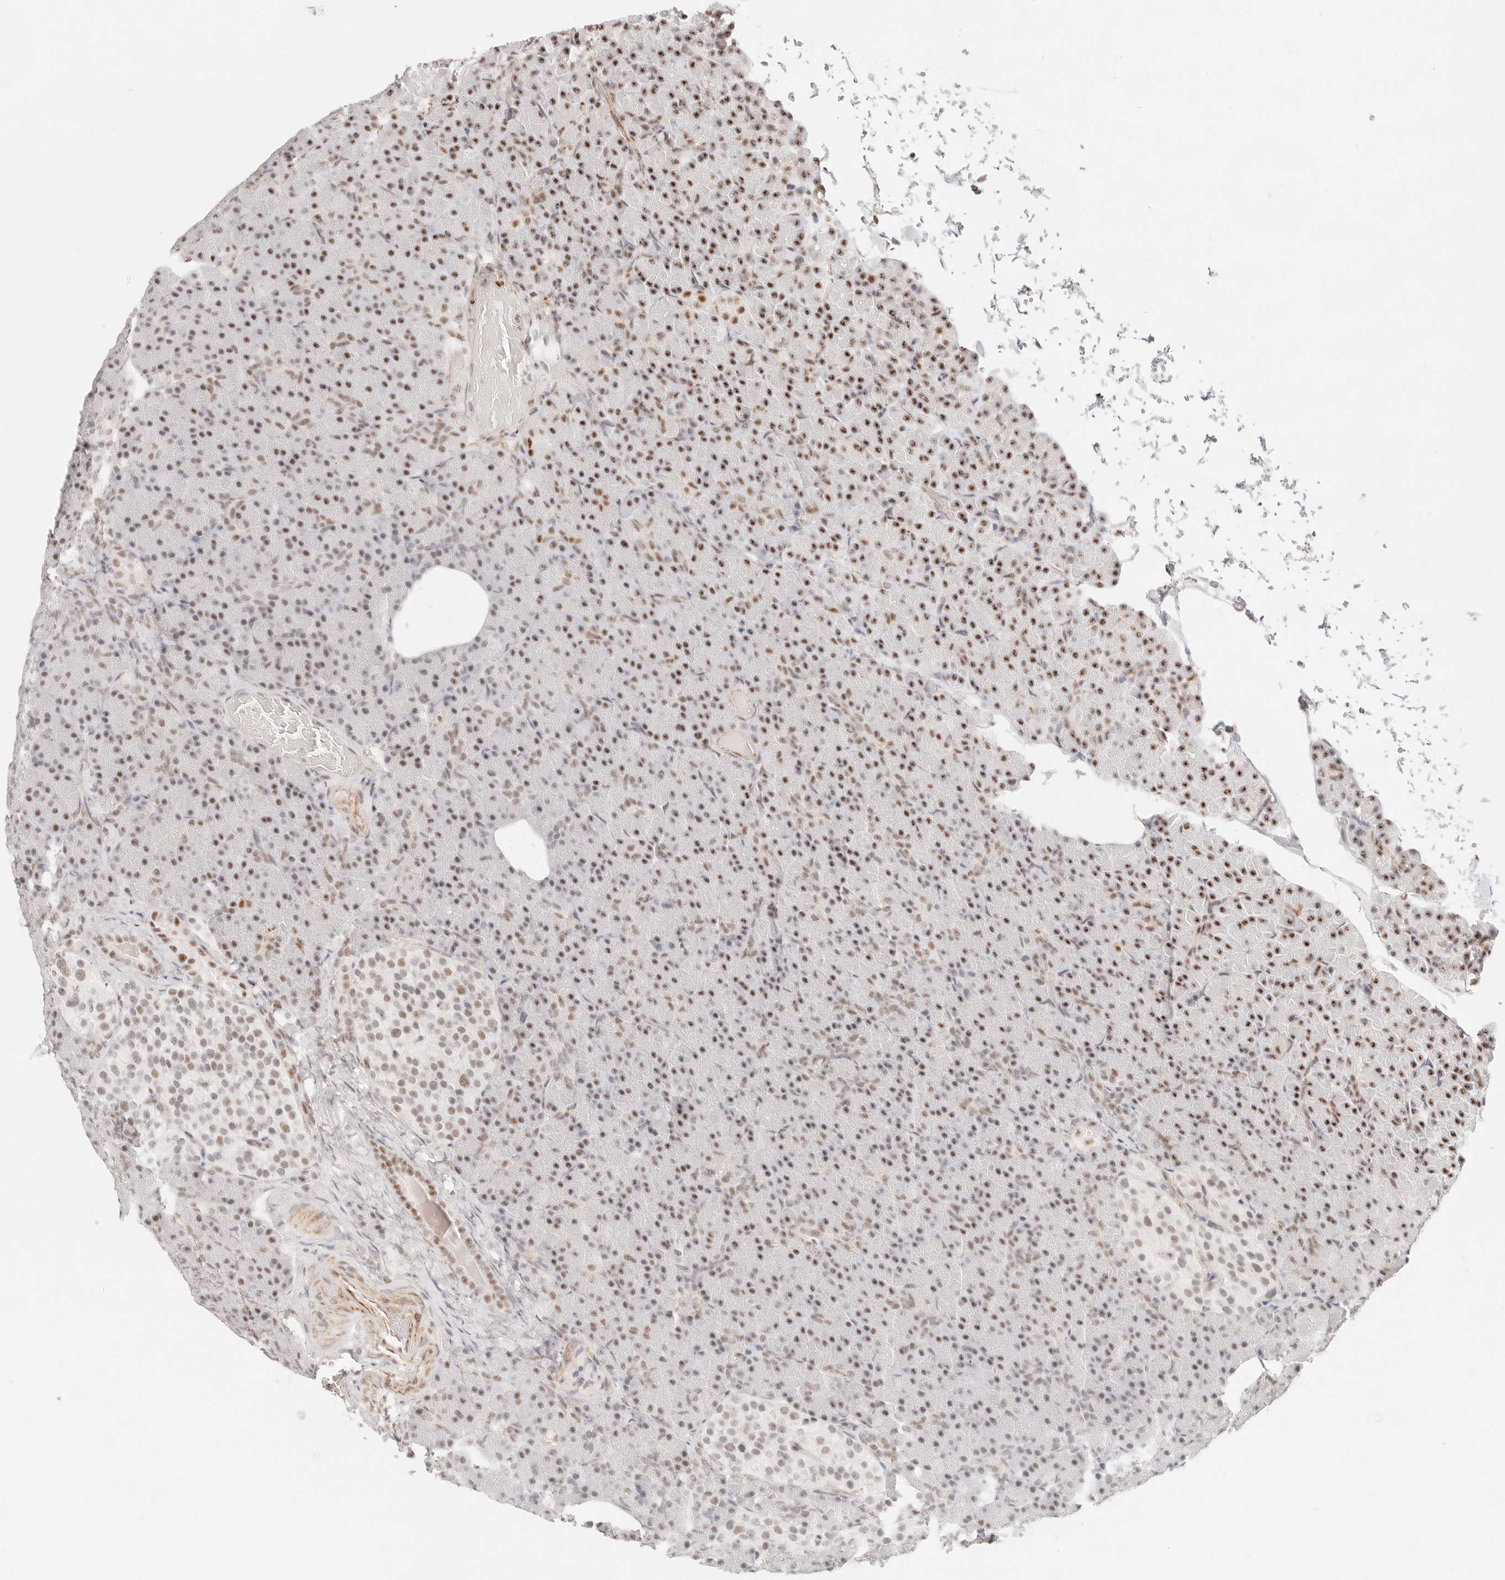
{"staining": {"intensity": "moderate", "quantity": "25%-75%", "location": "nuclear"}, "tissue": "pancreas", "cell_type": "Exocrine glandular cells", "image_type": "normal", "snomed": [{"axis": "morphology", "description": "Normal tissue, NOS"}, {"axis": "topography", "description": "Pancreas"}], "caption": "Immunohistochemical staining of normal pancreas displays moderate nuclear protein staining in about 25%-75% of exocrine glandular cells. The protein of interest is stained brown, and the nuclei are stained in blue (DAB IHC with brightfield microscopy, high magnification).", "gene": "ZC3H11A", "patient": {"sex": "female", "age": 43}}